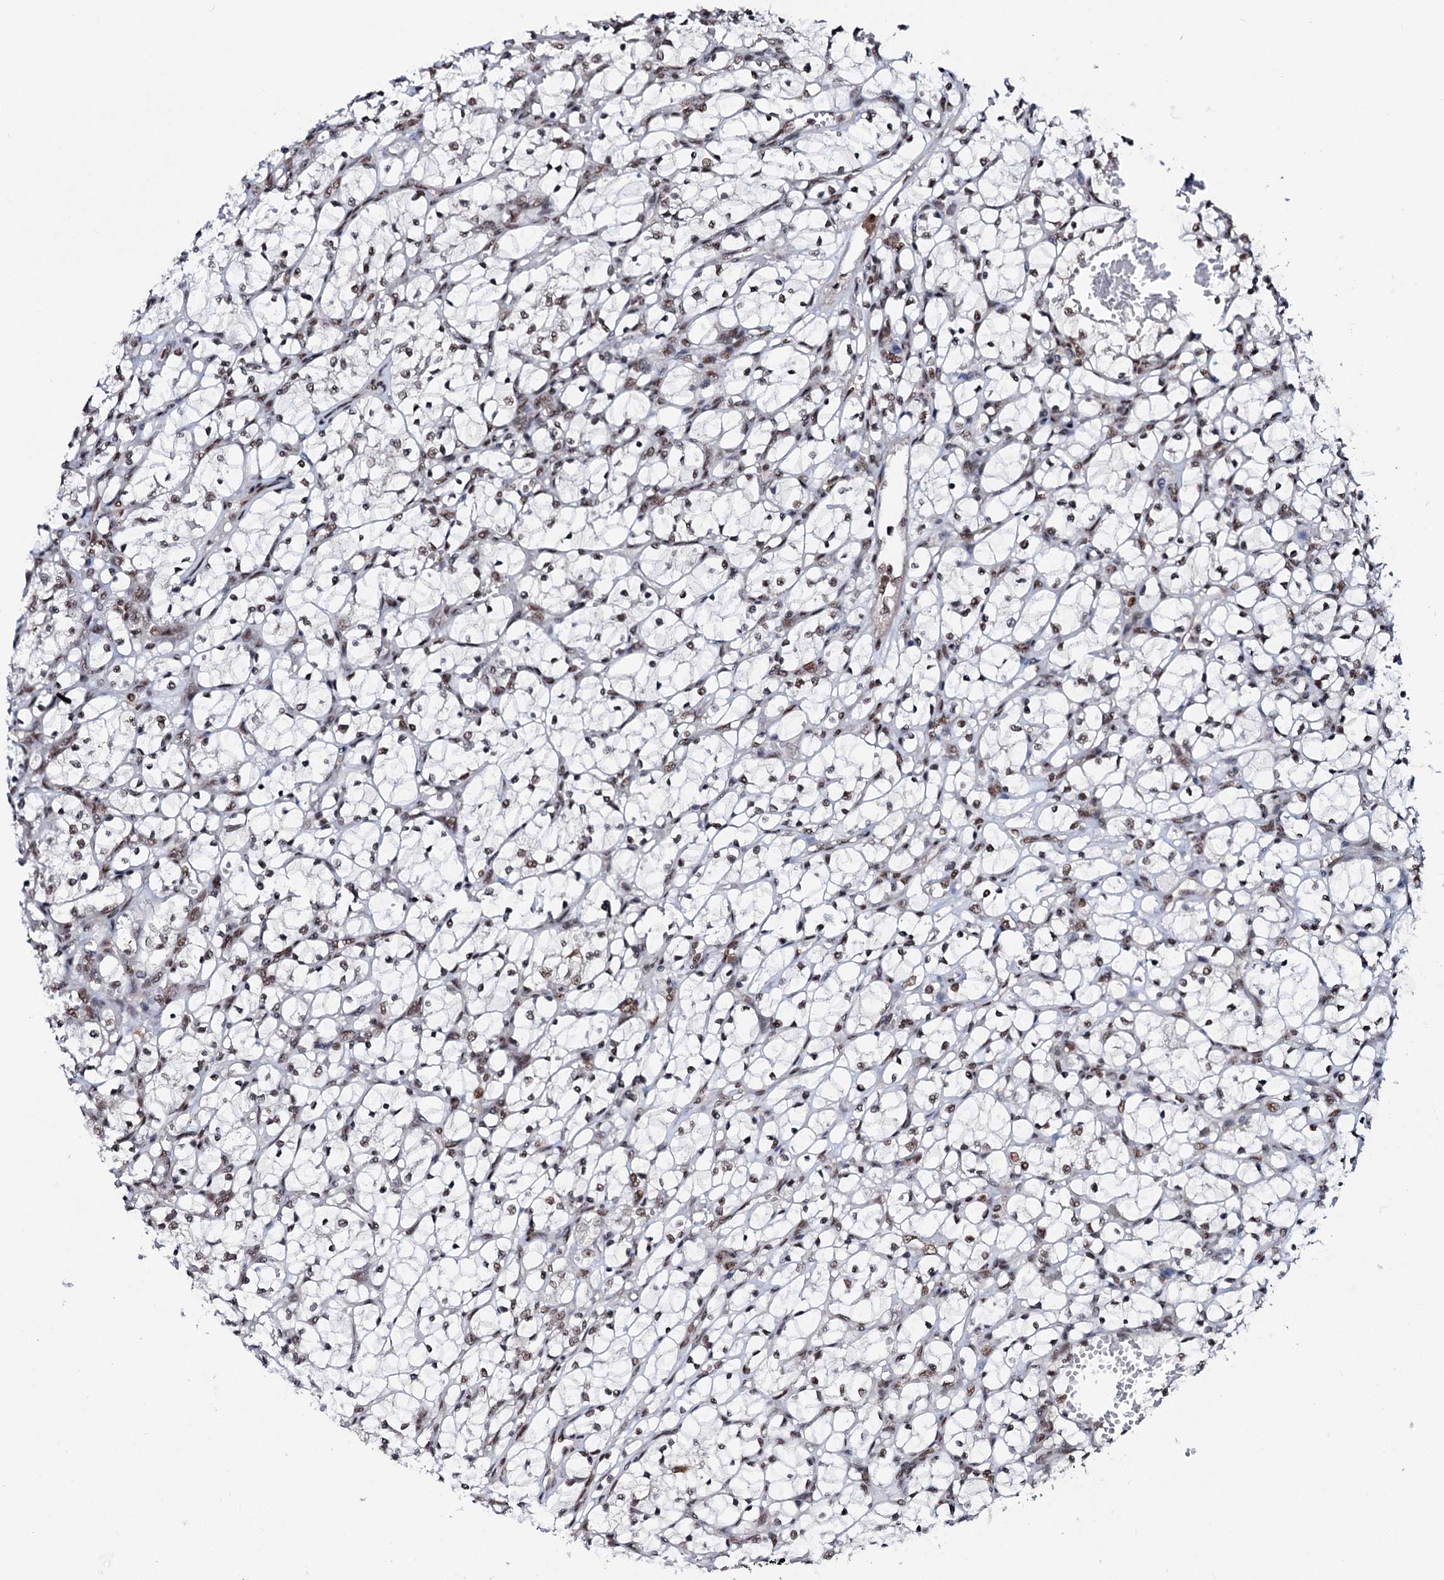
{"staining": {"intensity": "moderate", "quantity": "25%-75%", "location": "nuclear"}, "tissue": "renal cancer", "cell_type": "Tumor cells", "image_type": "cancer", "snomed": [{"axis": "morphology", "description": "Adenocarcinoma, NOS"}, {"axis": "topography", "description": "Kidney"}], "caption": "A histopathology image of renal cancer (adenocarcinoma) stained for a protein exhibits moderate nuclear brown staining in tumor cells.", "gene": "PRPF18", "patient": {"sex": "female", "age": 69}}